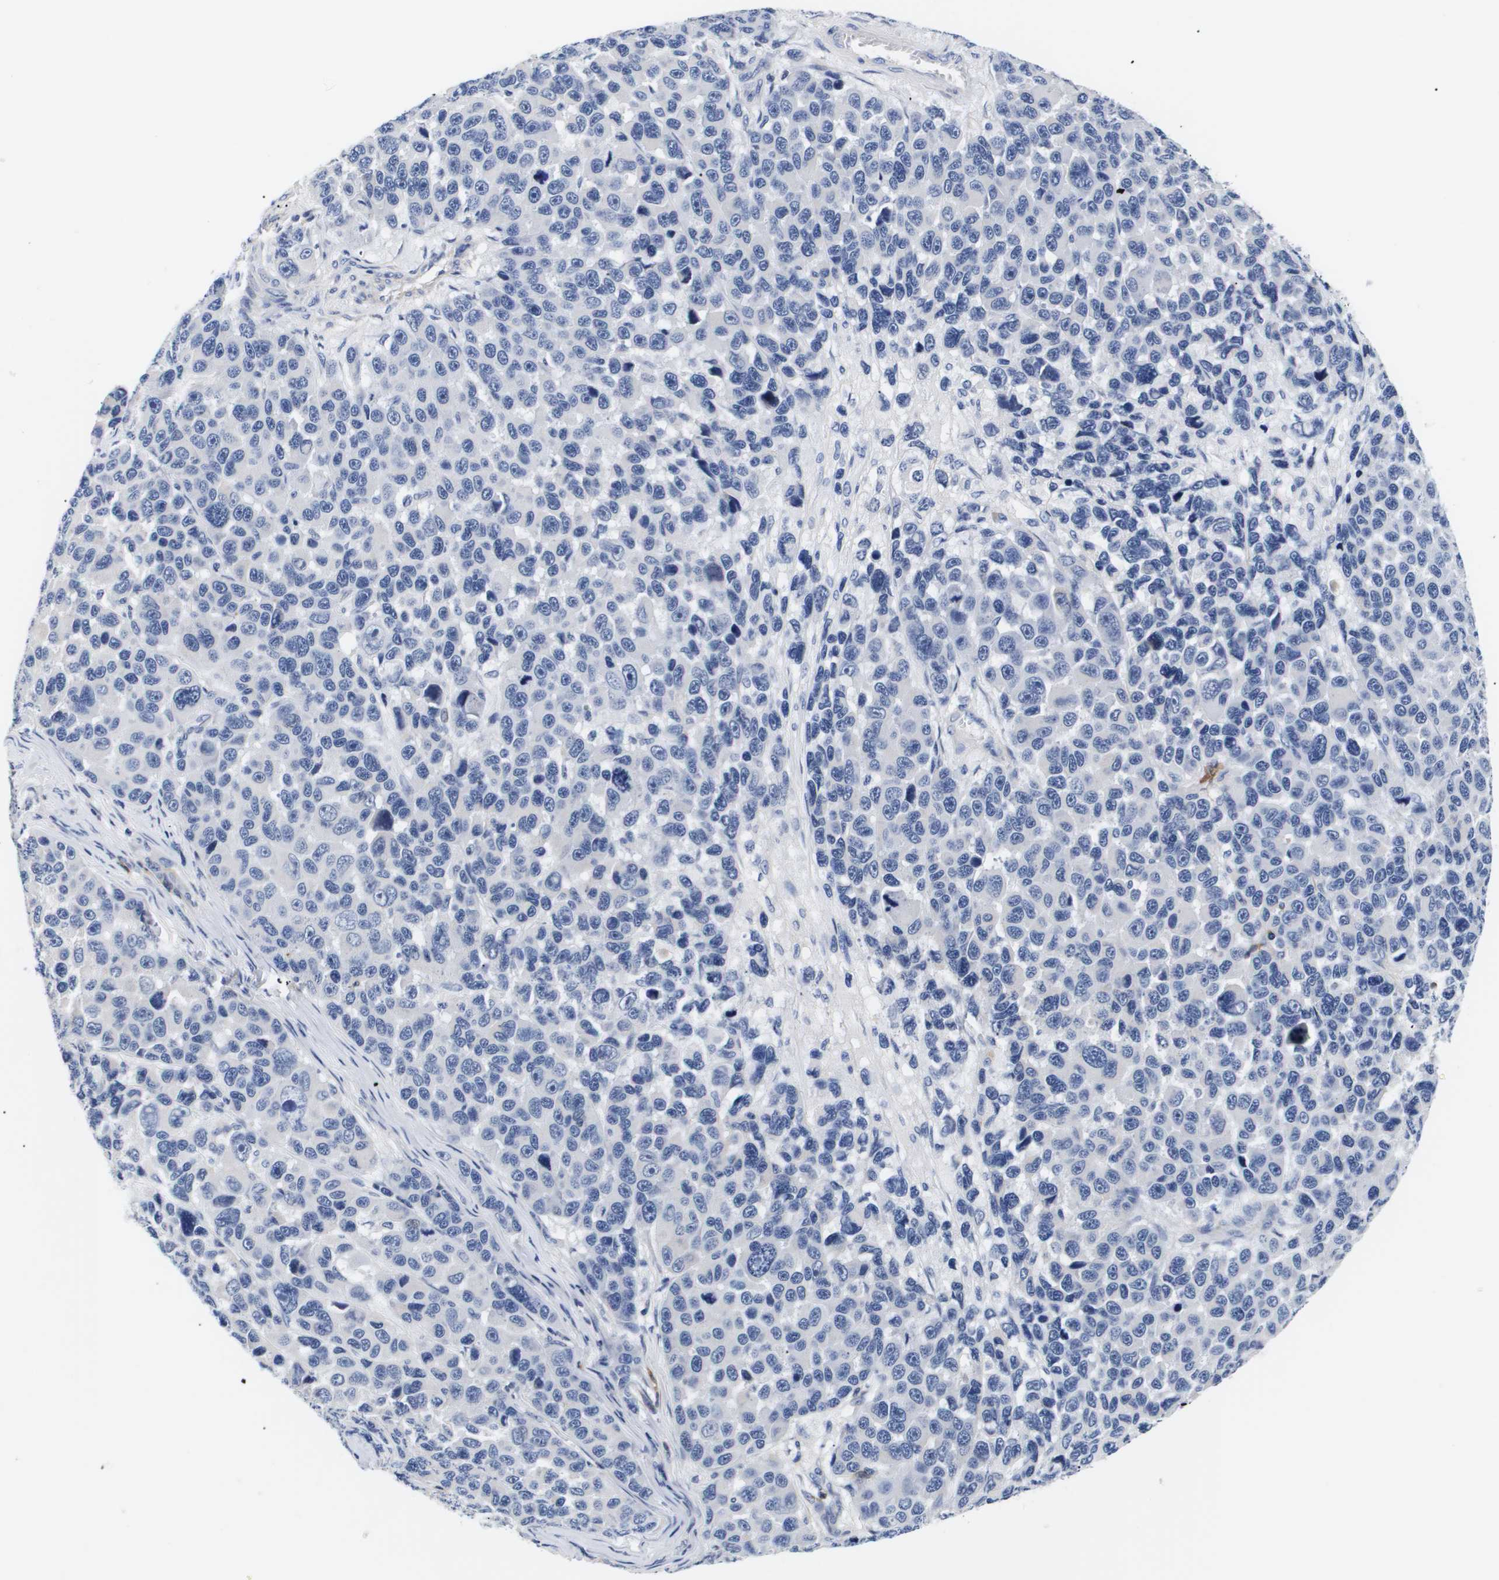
{"staining": {"intensity": "negative", "quantity": "none", "location": "none"}, "tissue": "melanoma", "cell_type": "Tumor cells", "image_type": "cancer", "snomed": [{"axis": "morphology", "description": "Malignant melanoma, NOS"}, {"axis": "topography", "description": "Skin"}], "caption": "Immunohistochemical staining of malignant melanoma exhibits no significant staining in tumor cells.", "gene": "SHD", "patient": {"sex": "male", "age": 53}}